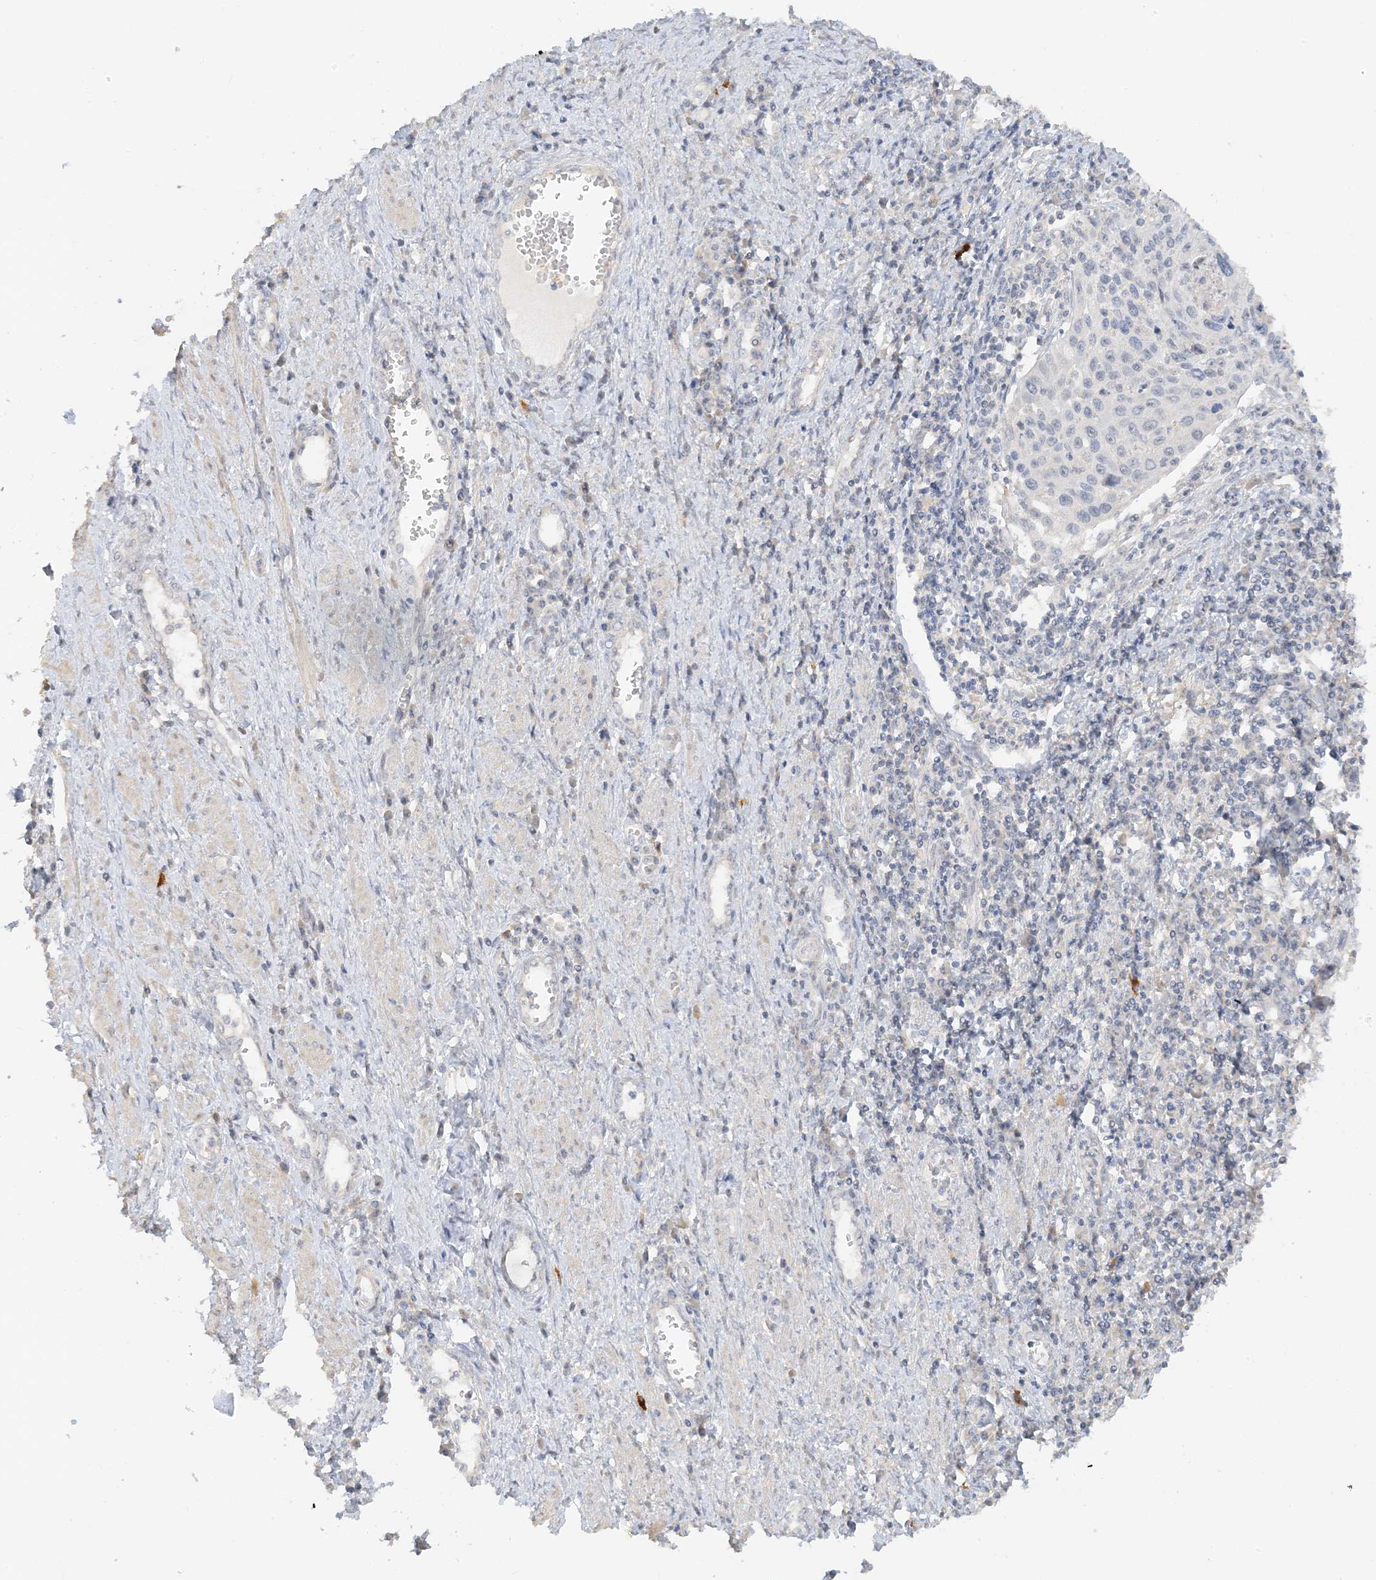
{"staining": {"intensity": "negative", "quantity": "none", "location": "none"}, "tissue": "cervical cancer", "cell_type": "Tumor cells", "image_type": "cancer", "snomed": [{"axis": "morphology", "description": "Squamous cell carcinoma, NOS"}, {"axis": "topography", "description": "Cervix"}], "caption": "The immunohistochemistry micrograph has no significant positivity in tumor cells of cervical cancer (squamous cell carcinoma) tissue.", "gene": "ETAA1", "patient": {"sex": "female", "age": 32}}